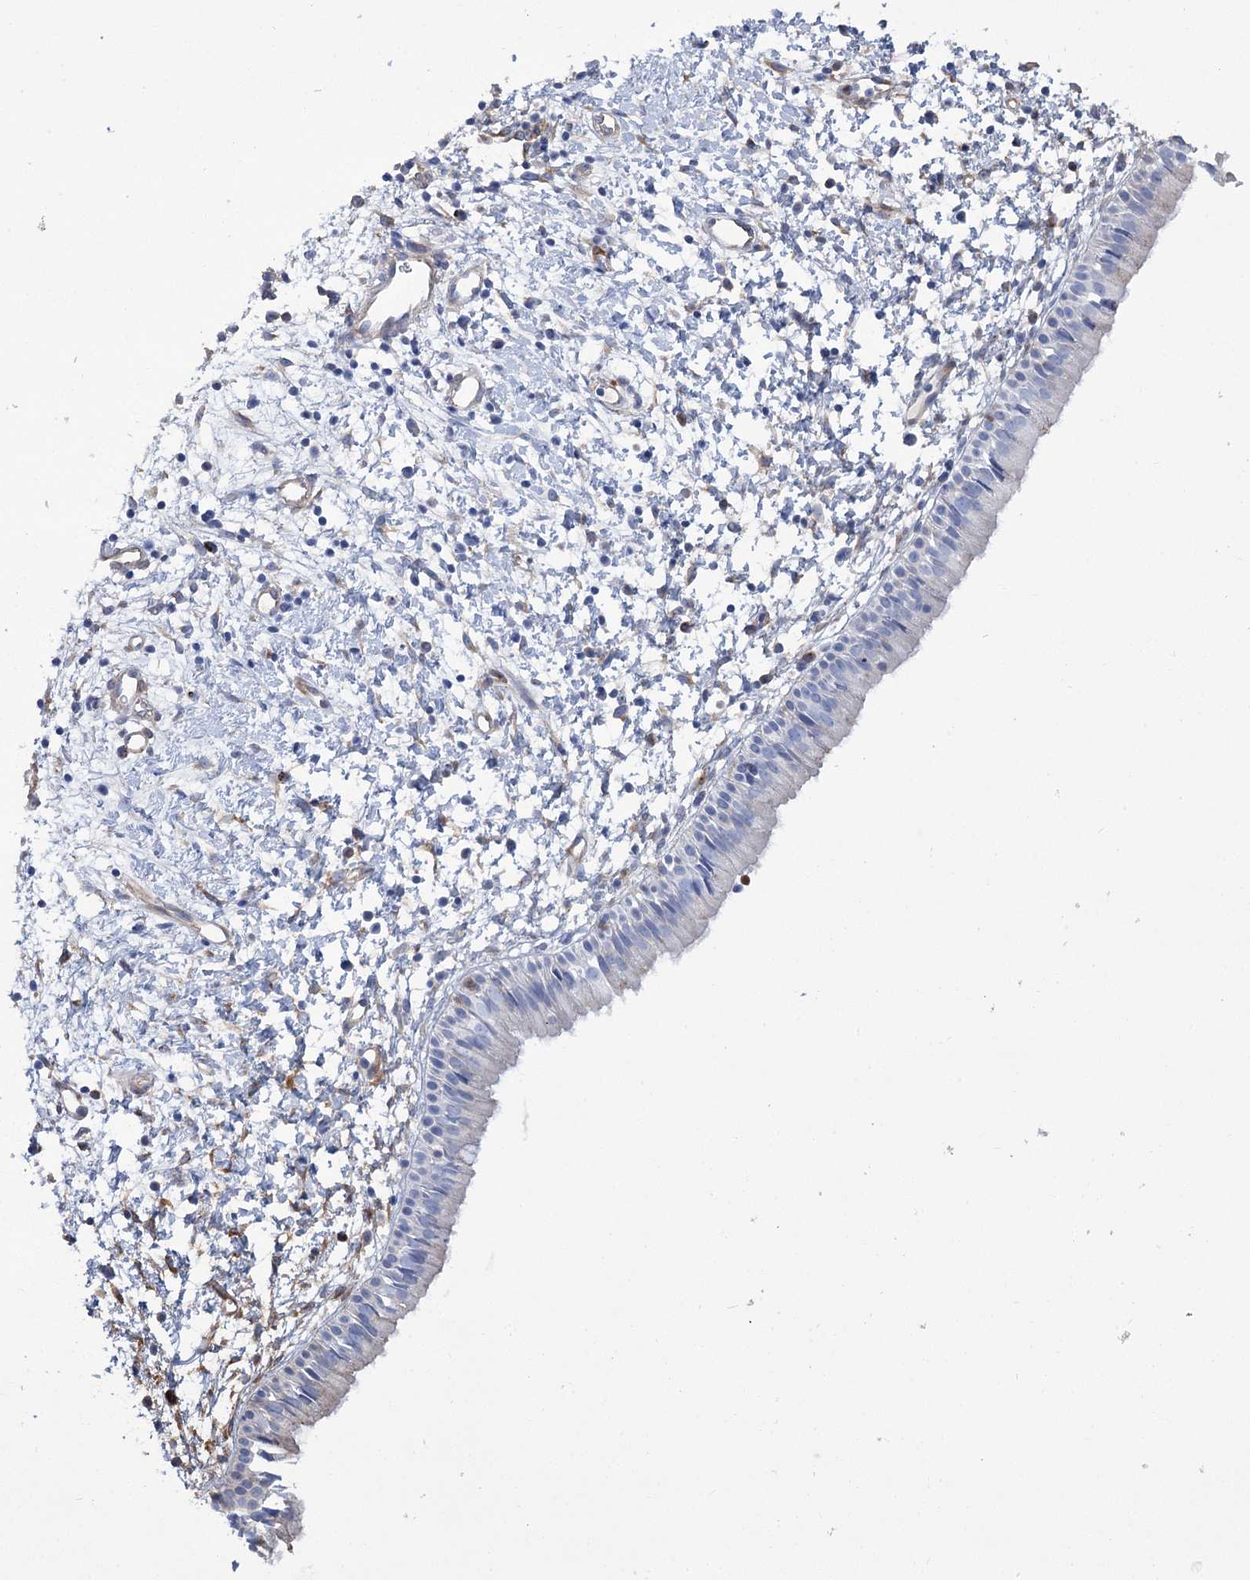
{"staining": {"intensity": "negative", "quantity": "none", "location": "none"}, "tissue": "nasopharynx", "cell_type": "Respiratory epithelial cells", "image_type": "normal", "snomed": [{"axis": "morphology", "description": "Normal tissue, NOS"}, {"axis": "topography", "description": "Nasopharynx"}], "caption": "This image is of unremarkable nasopharynx stained with IHC to label a protein in brown with the nuclei are counter-stained blue. There is no expression in respiratory epithelial cells.", "gene": "GUSB", "patient": {"sex": "male", "age": 22}}